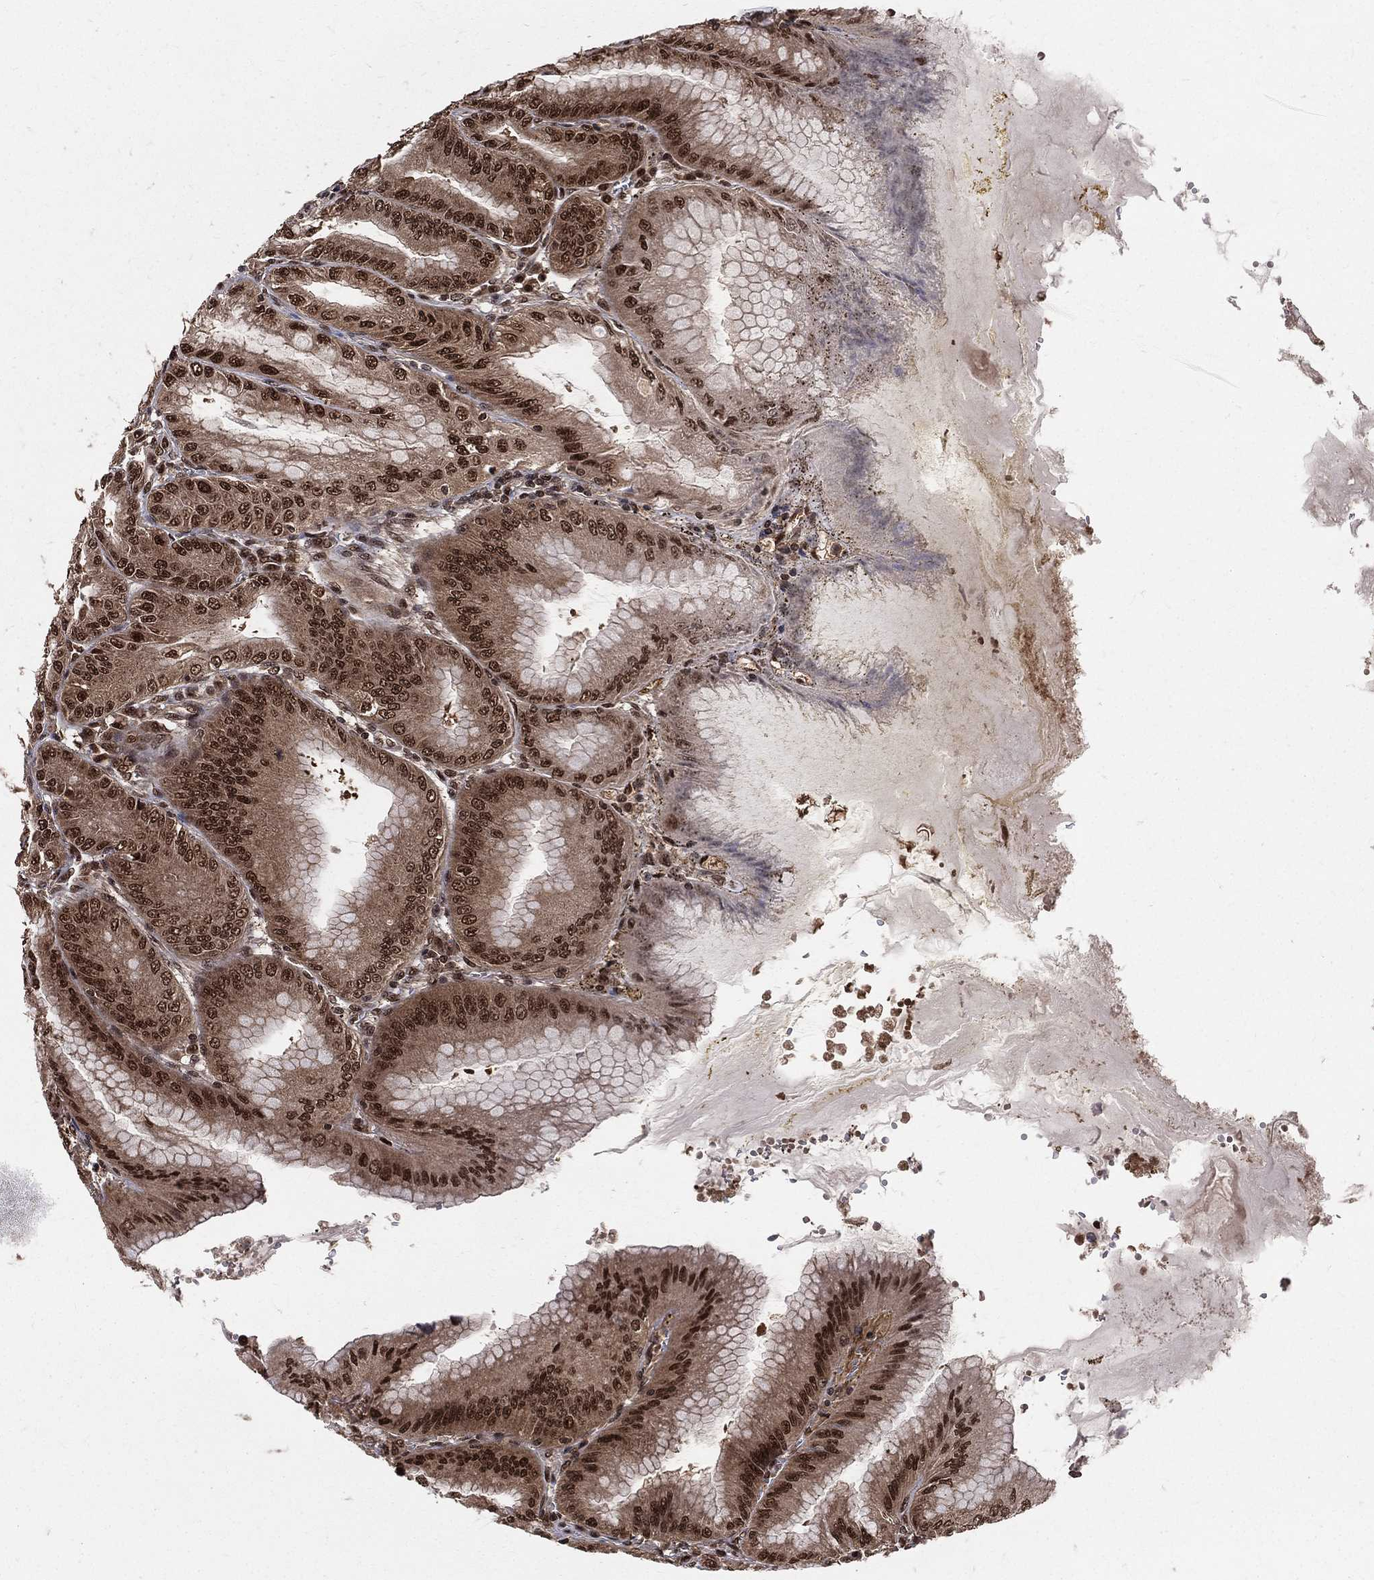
{"staining": {"intensity": "strong", "quantity": ">75%", "location": "cytoplasmic/membranous,nuclear"}, "tissue": "stomach", "cell_type": "Glandular cells", "image_type": "normal", "snomed": [{"axis": "morphology", "description": "Normal tissue, NOS"}, {"axis": "topography", "description": "Stomach"}], "caption": "Unremarkable stomach exhibits strong cytoplasmic/membranous,nuclear positivity in about >75% of glandular cells, visualized by immunohistochemistry.", "gene": "COPS4", "patient": {"sex": "male", "age": 71}}